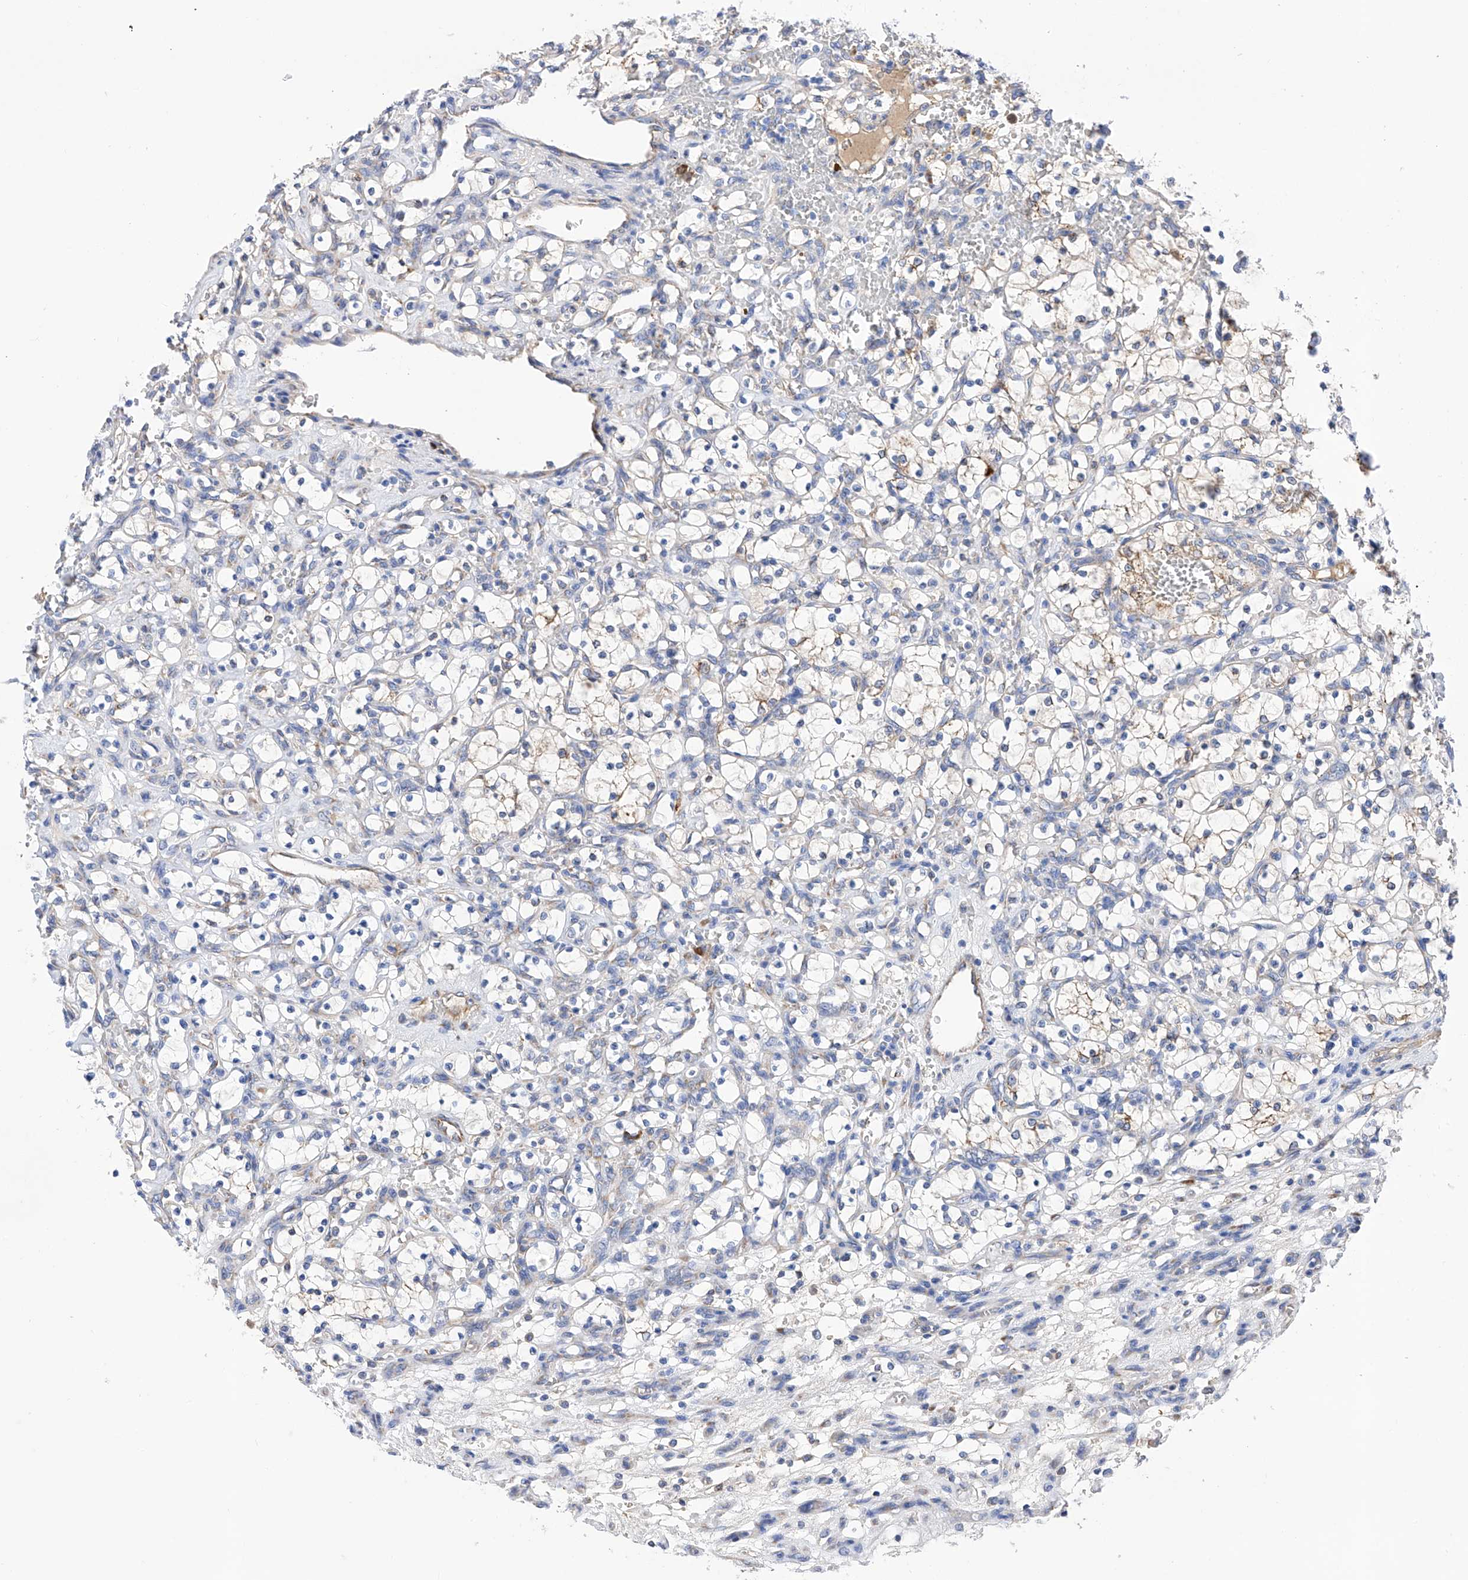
{"staining": {"intensity": "weak", "quantity": "<25%", "location": "cytoplasmic/membranous"}, "tissue": "renal cancer", "cell_type": "Tumor cells", "image_type": "cancer", "snomed": [{"axis": "morphology", "description": "Adenocarcinoma, NOS"}, {"axis": "topography", "description": "Kidney"}], "caption": "Tumor cells show no significant expression in renal cancer.", "gene": "PDIA5", "patient": {"sex": "female", "age": 69}}